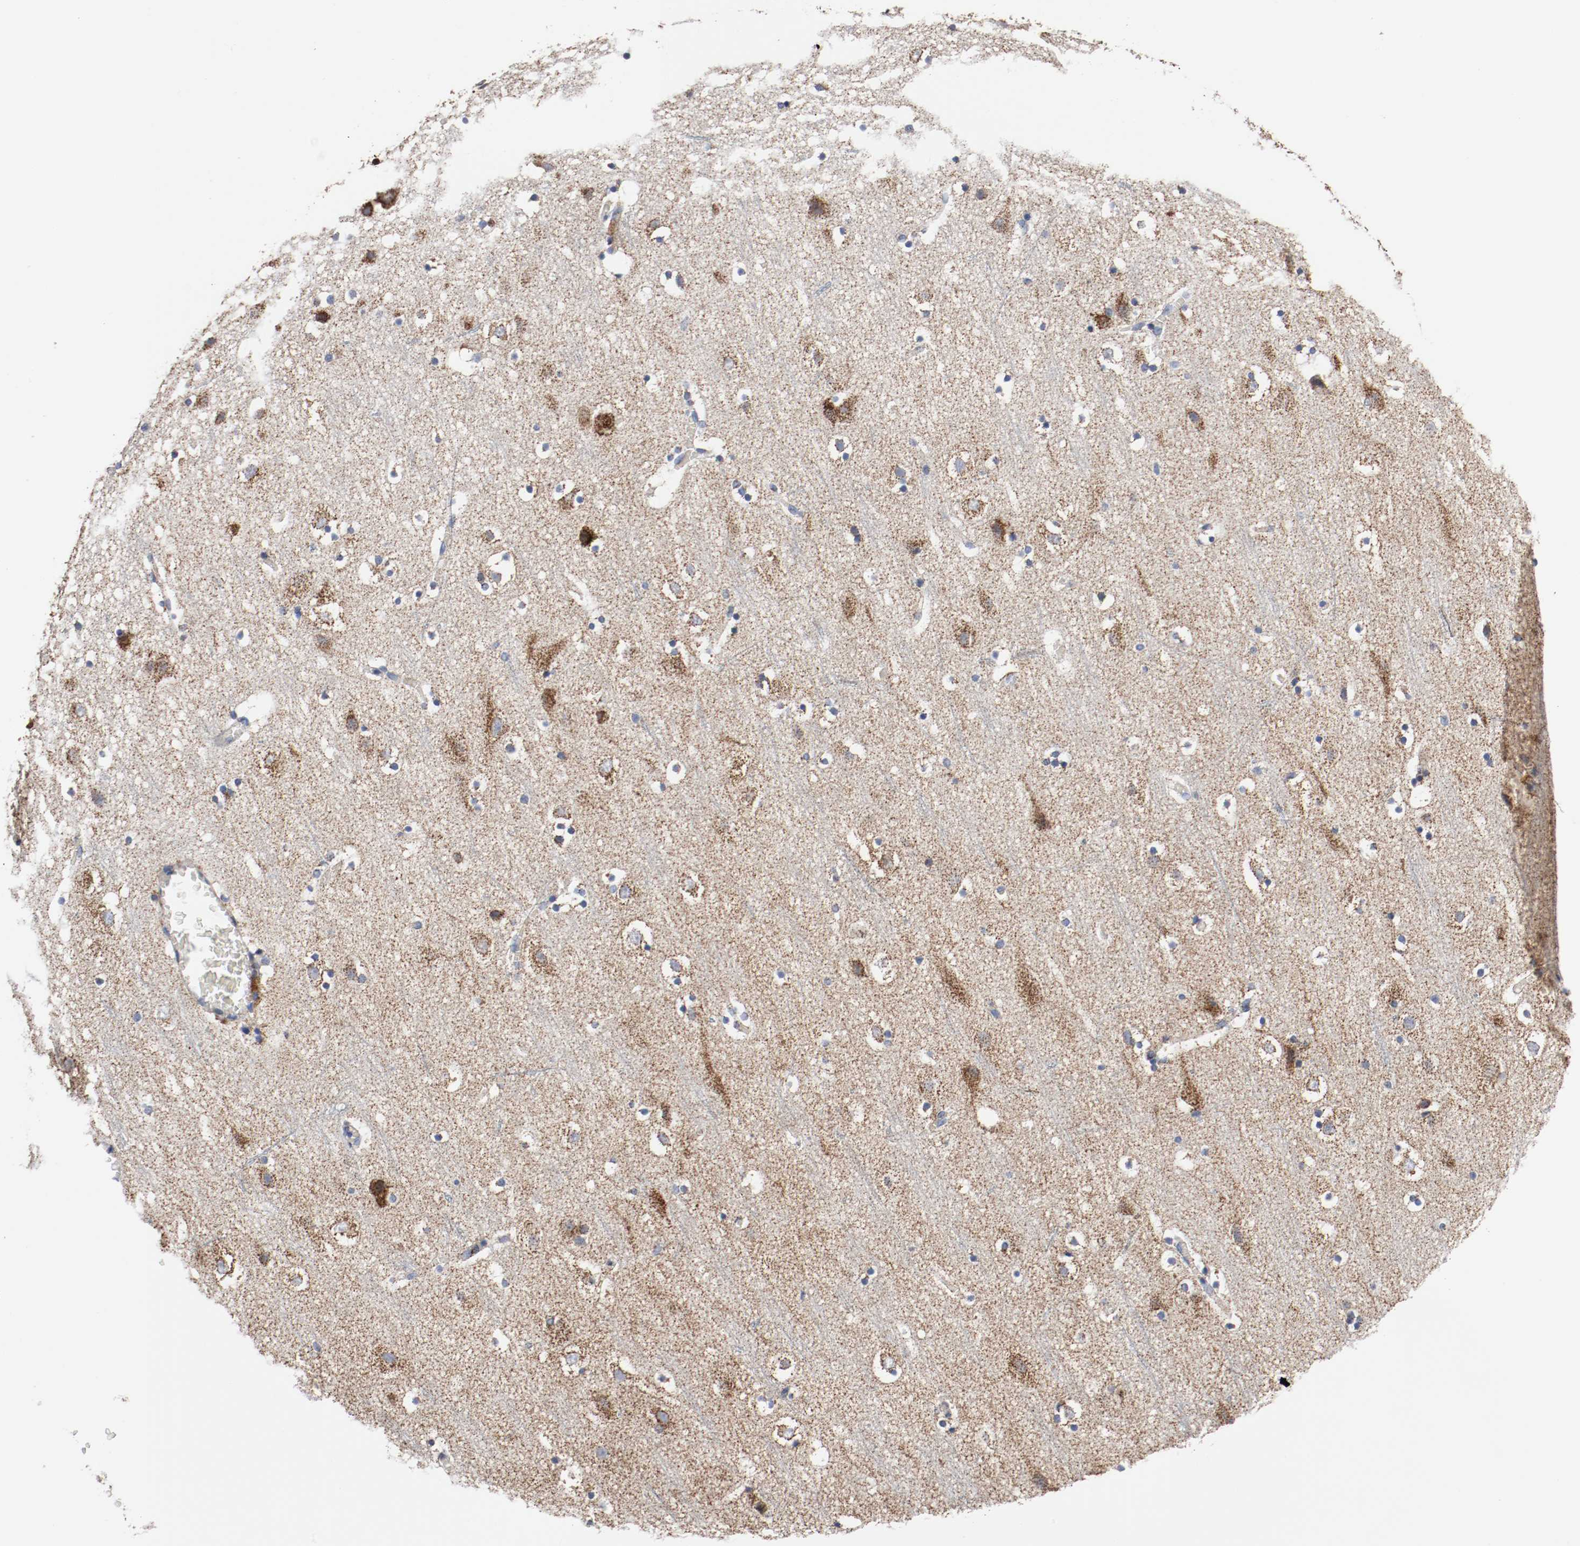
{"staining": {"intensity": "moderate", "quantity": "<25%", "location": "cytoplasmic/membranous"}, "tissue": "cerebral cortex", "cell_type": "Endothelial cells", "image_type": "normal", "snomed": [{"axis": "morphology", "description": "Normal tissue, NOS"}, {"axis": "topography", "description": "Cerebral cortex"}], "caption": "DAB immunohistochemical staining of normal cerebral cortex shows moderate cytoplasmic/membranous protein expression in approximately <25% of endothelial cells. (IHC, brightfield microscopy, high magnification).", "gene": "TUBD1", "patient": {"sex": "male", "age": 45}}